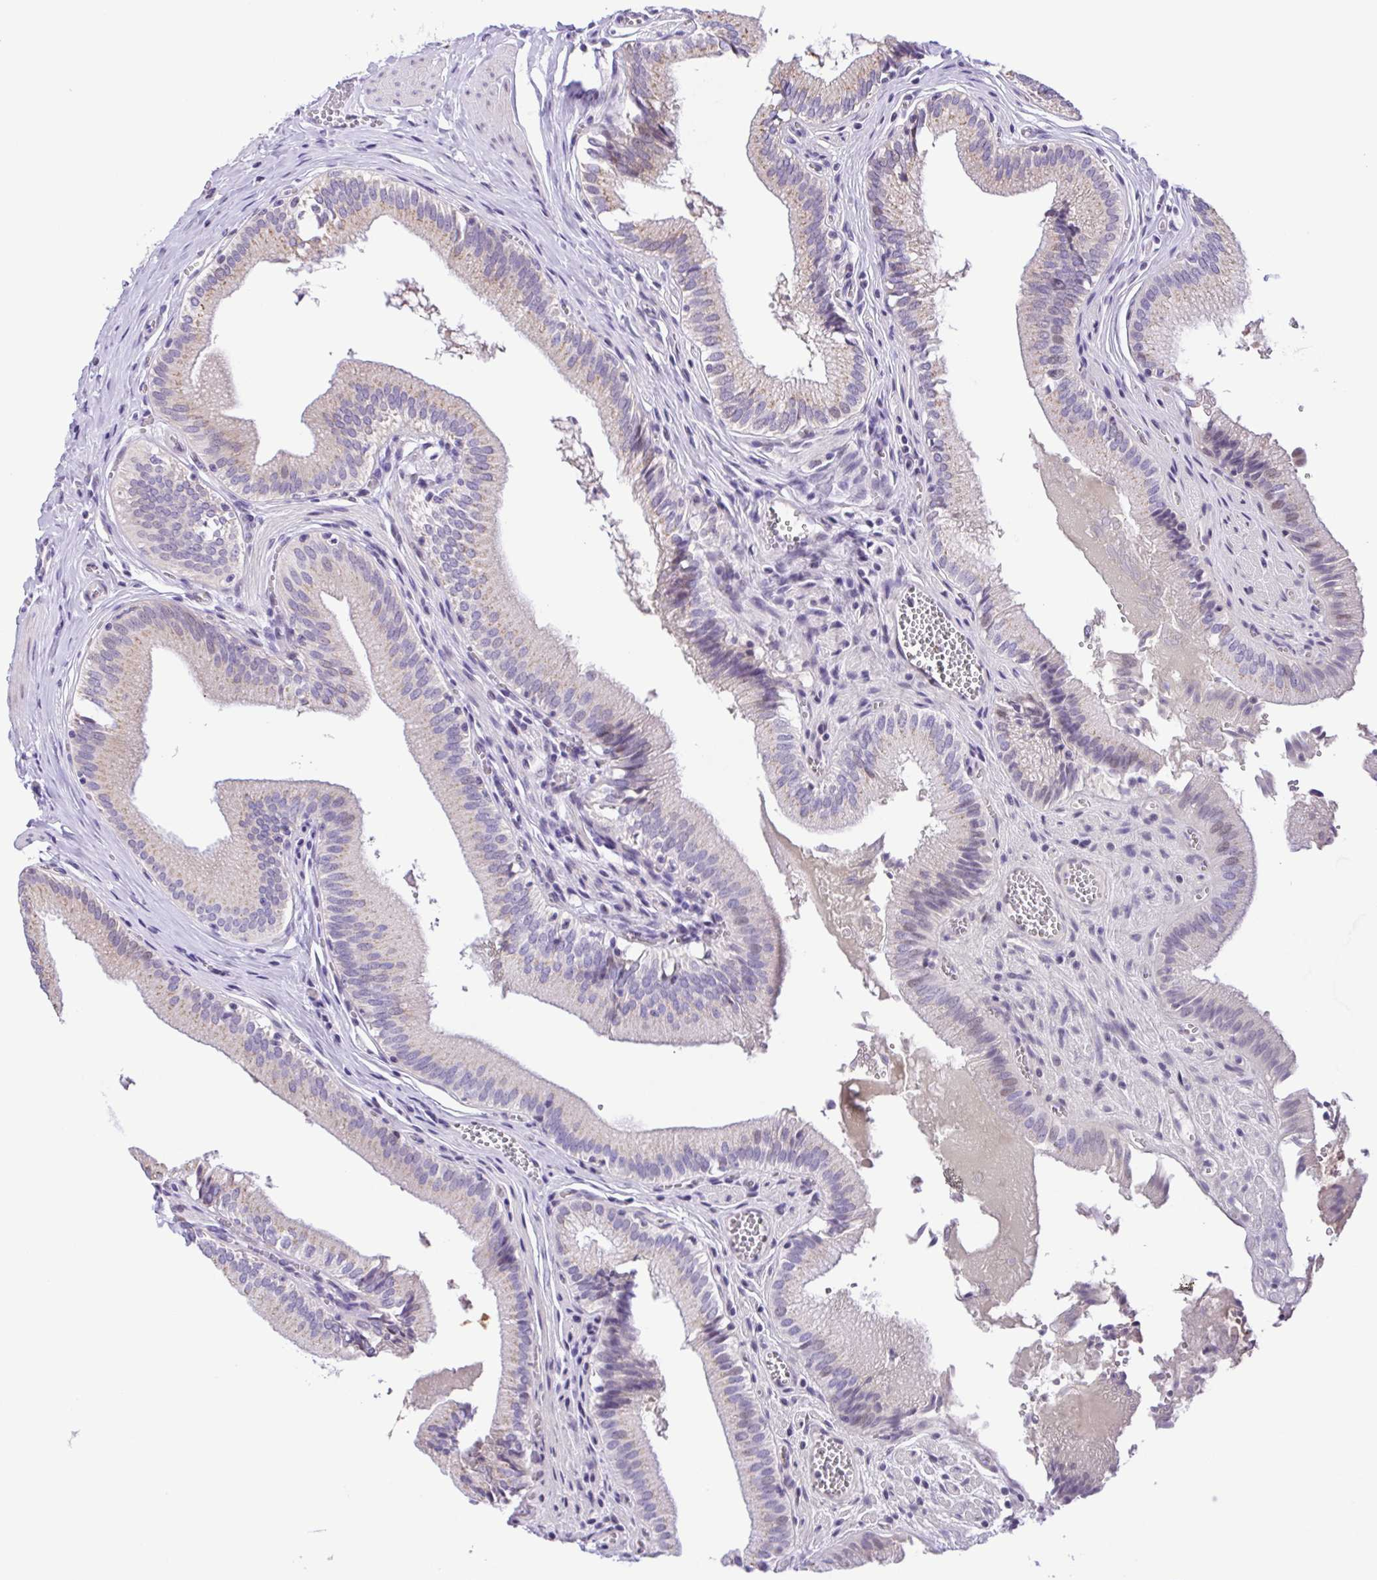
{"staining": {"intensity": "weak", "quantity": "<25%", "location": "cytoplasmic/membranous,nuclear"}, "tissue": "gallbladder", "cell_type": "Glandular cells", "image_type": "normal", "snomed": [{"axis": "morphology", "description": "Normal tissue, NOS"}, {"axis": "topography", "description": "Gallbladder"}, {"axis": "topography", "description": "Peripheral nerve tissue"}], "caption": "DAB immunohistochemical staining of normal human gallbladder reveals no significant expression in glandular cells.", "gene": "ENSG00000286022", "patient": {"sex": "male", "age": 17}}